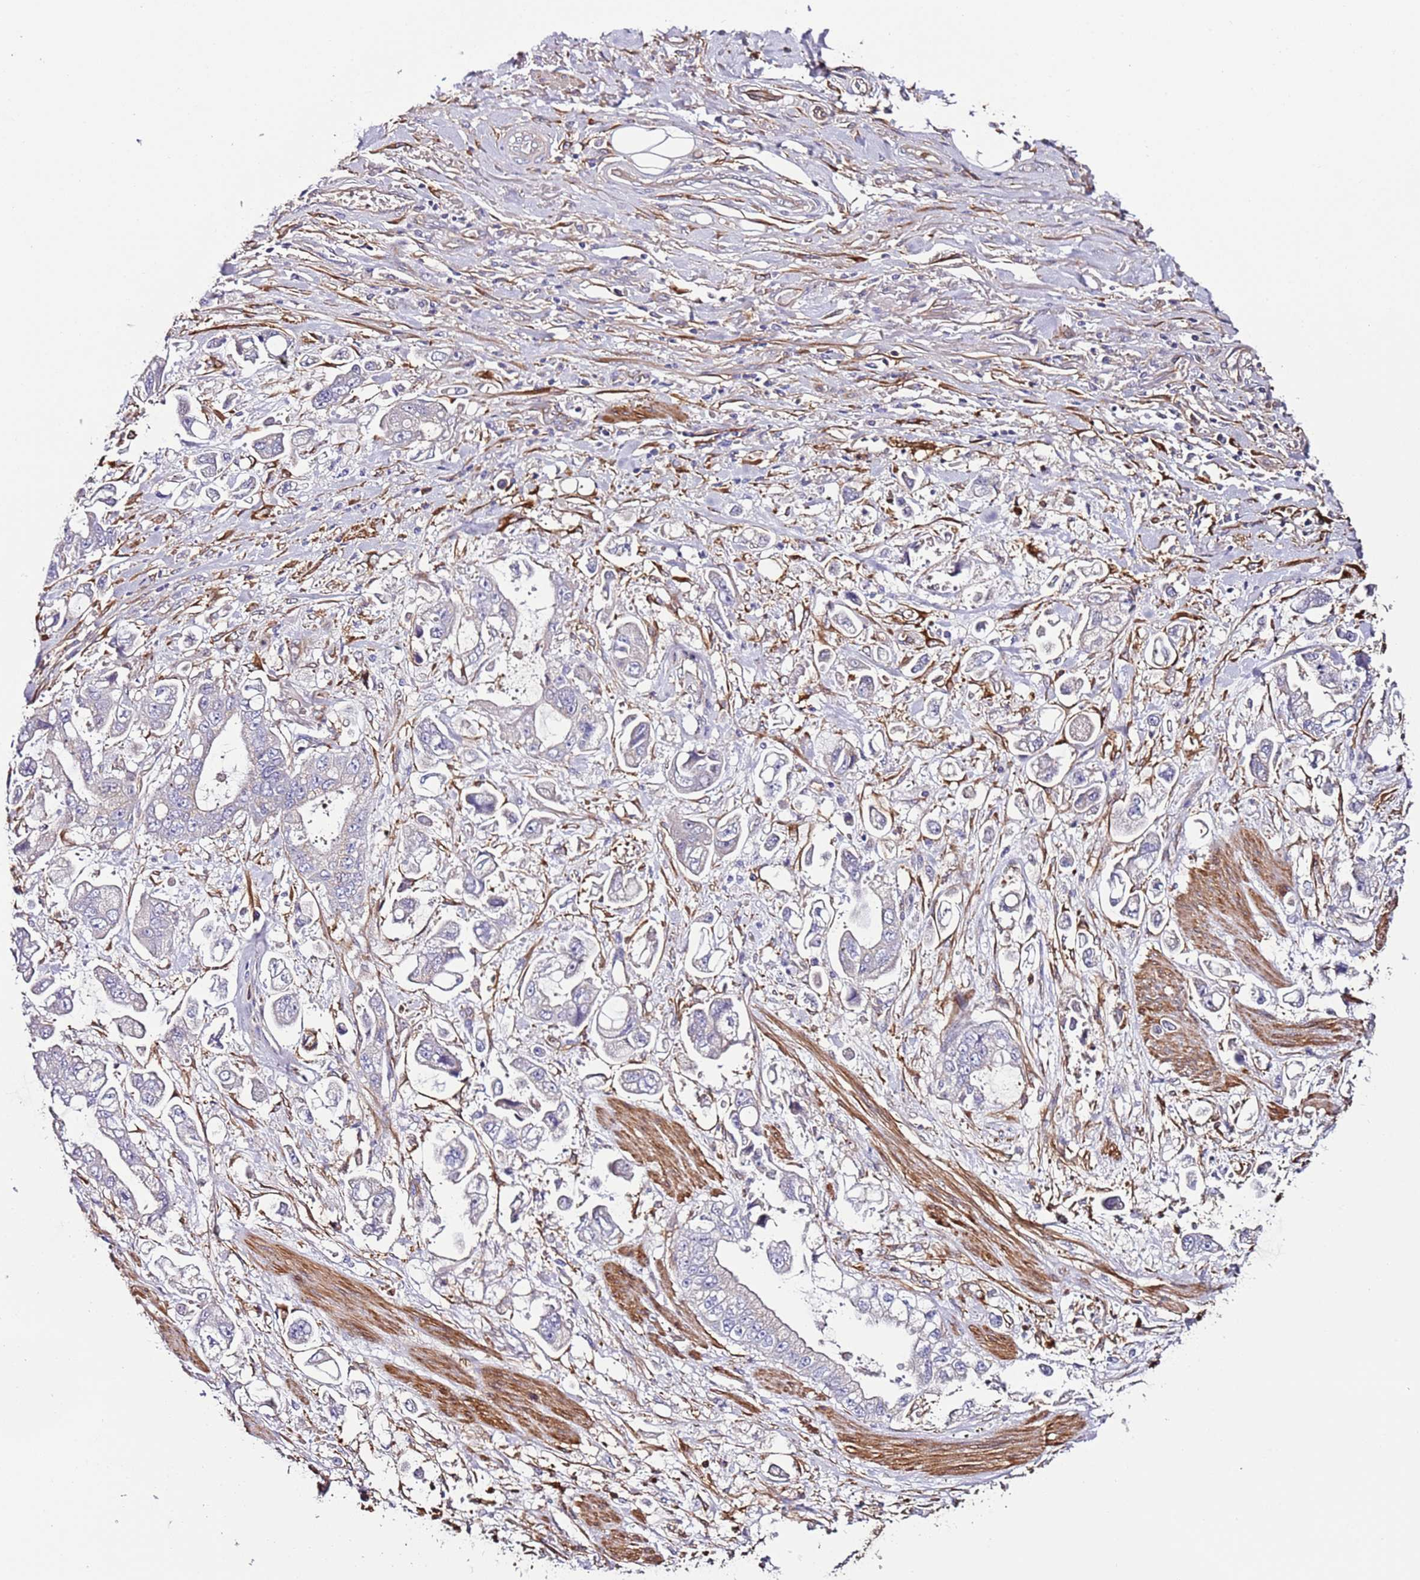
{"staining": {"intensity": "negative", "quantity": "none", "location": "none"}, "tissue": "stomach cancer", "cell_type": "Tumor cells", "image_type": "cancer", "snomed": [{"axis": "morphology", "description": "Adenocarcinoma, NOS"}, {"axis": "topography", "description": "Stomach"}], "caption": "The IHC image has no significant staining in tumor cells of stomach cancer tissue.", "gene": "FAM174C", "patient": {"sex": "male", "age": 62}}